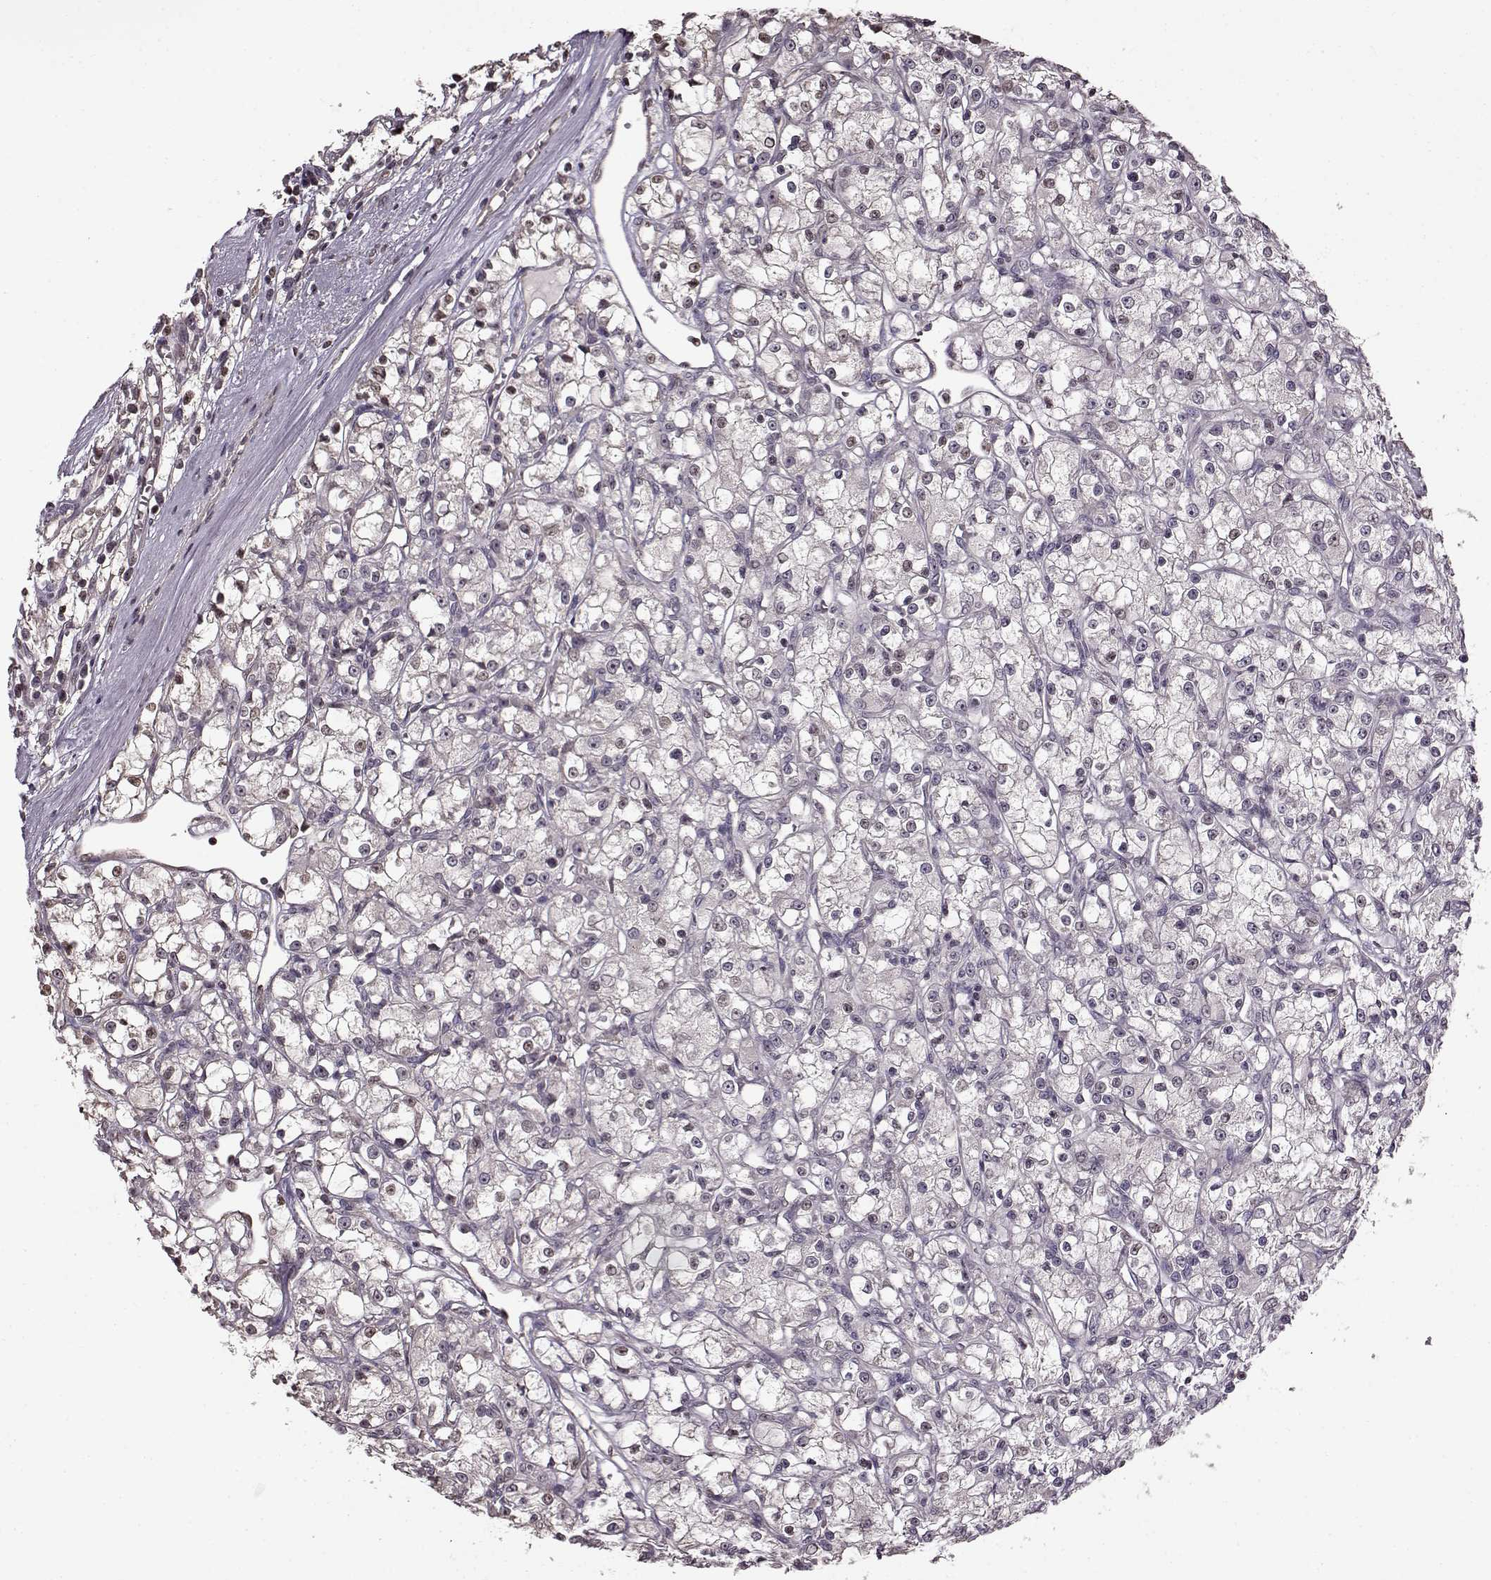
{"staining": {"intensity": "negative", "quantity": "none", "location": "none"}, "tissue": "renal cancer", "cell_type": "Tumor cells", "image_type": "cancer", "snomed": [{"axis": "morphology", "description": "Adenocarcinoma, NOS"}, {"axis": "topography", "description": "Kidney"}], "caption": "The micrograph shows no significant staining in tumor cells of adenocarcinoma (renal). (DAB IHC with hematoxylin counter stain).", "gene": "FSHB", "patient": {"sex": "female", "age": 59}}